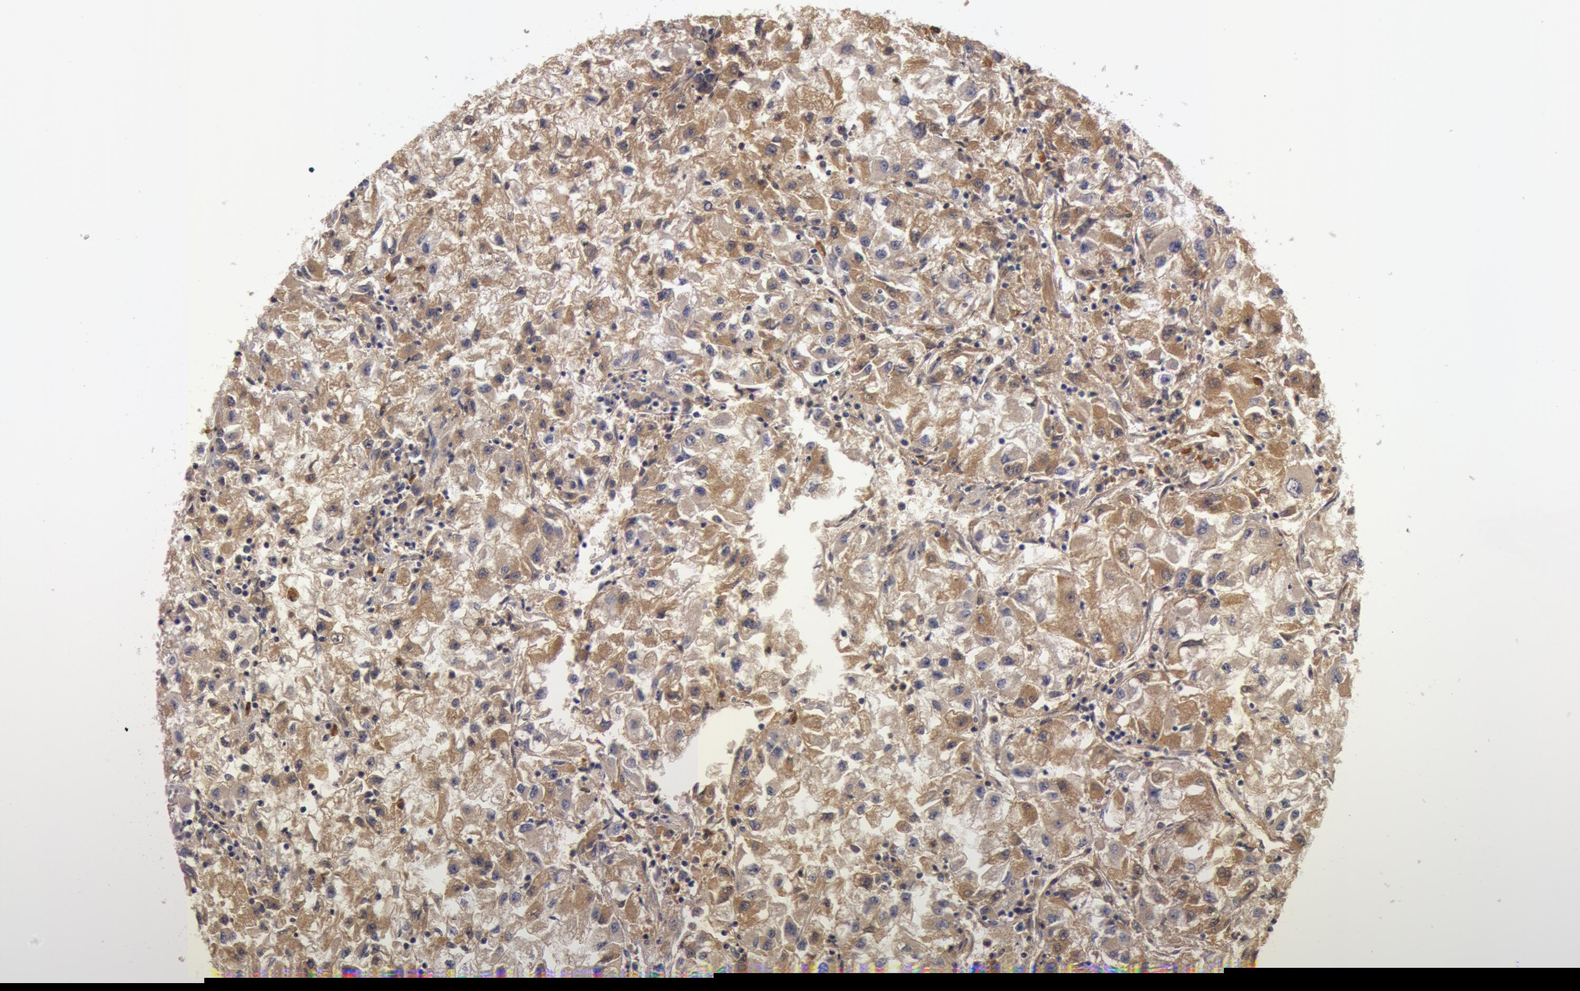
{"staining": {"intensity": "moderate", "quantity": ">75%", "location": "cytoplasmic/membranous"}, "tissue": "renal cancer", "cell_type": "Tumor cells", "image_type": "cancer", "snomed": [{"axis": "morphology", "description": "Adenocarcinoma, NOS"}, {"axis": "topography", "description": "Kidney"}], "caption": "Moderate cytoplasmic/membranous expression for a protein is identified in about >75% of tumor cells of adenocarcinoma (renal) using IHC.", "gene": "BCHE", "patient": {"sex": "male", "age": 59}}